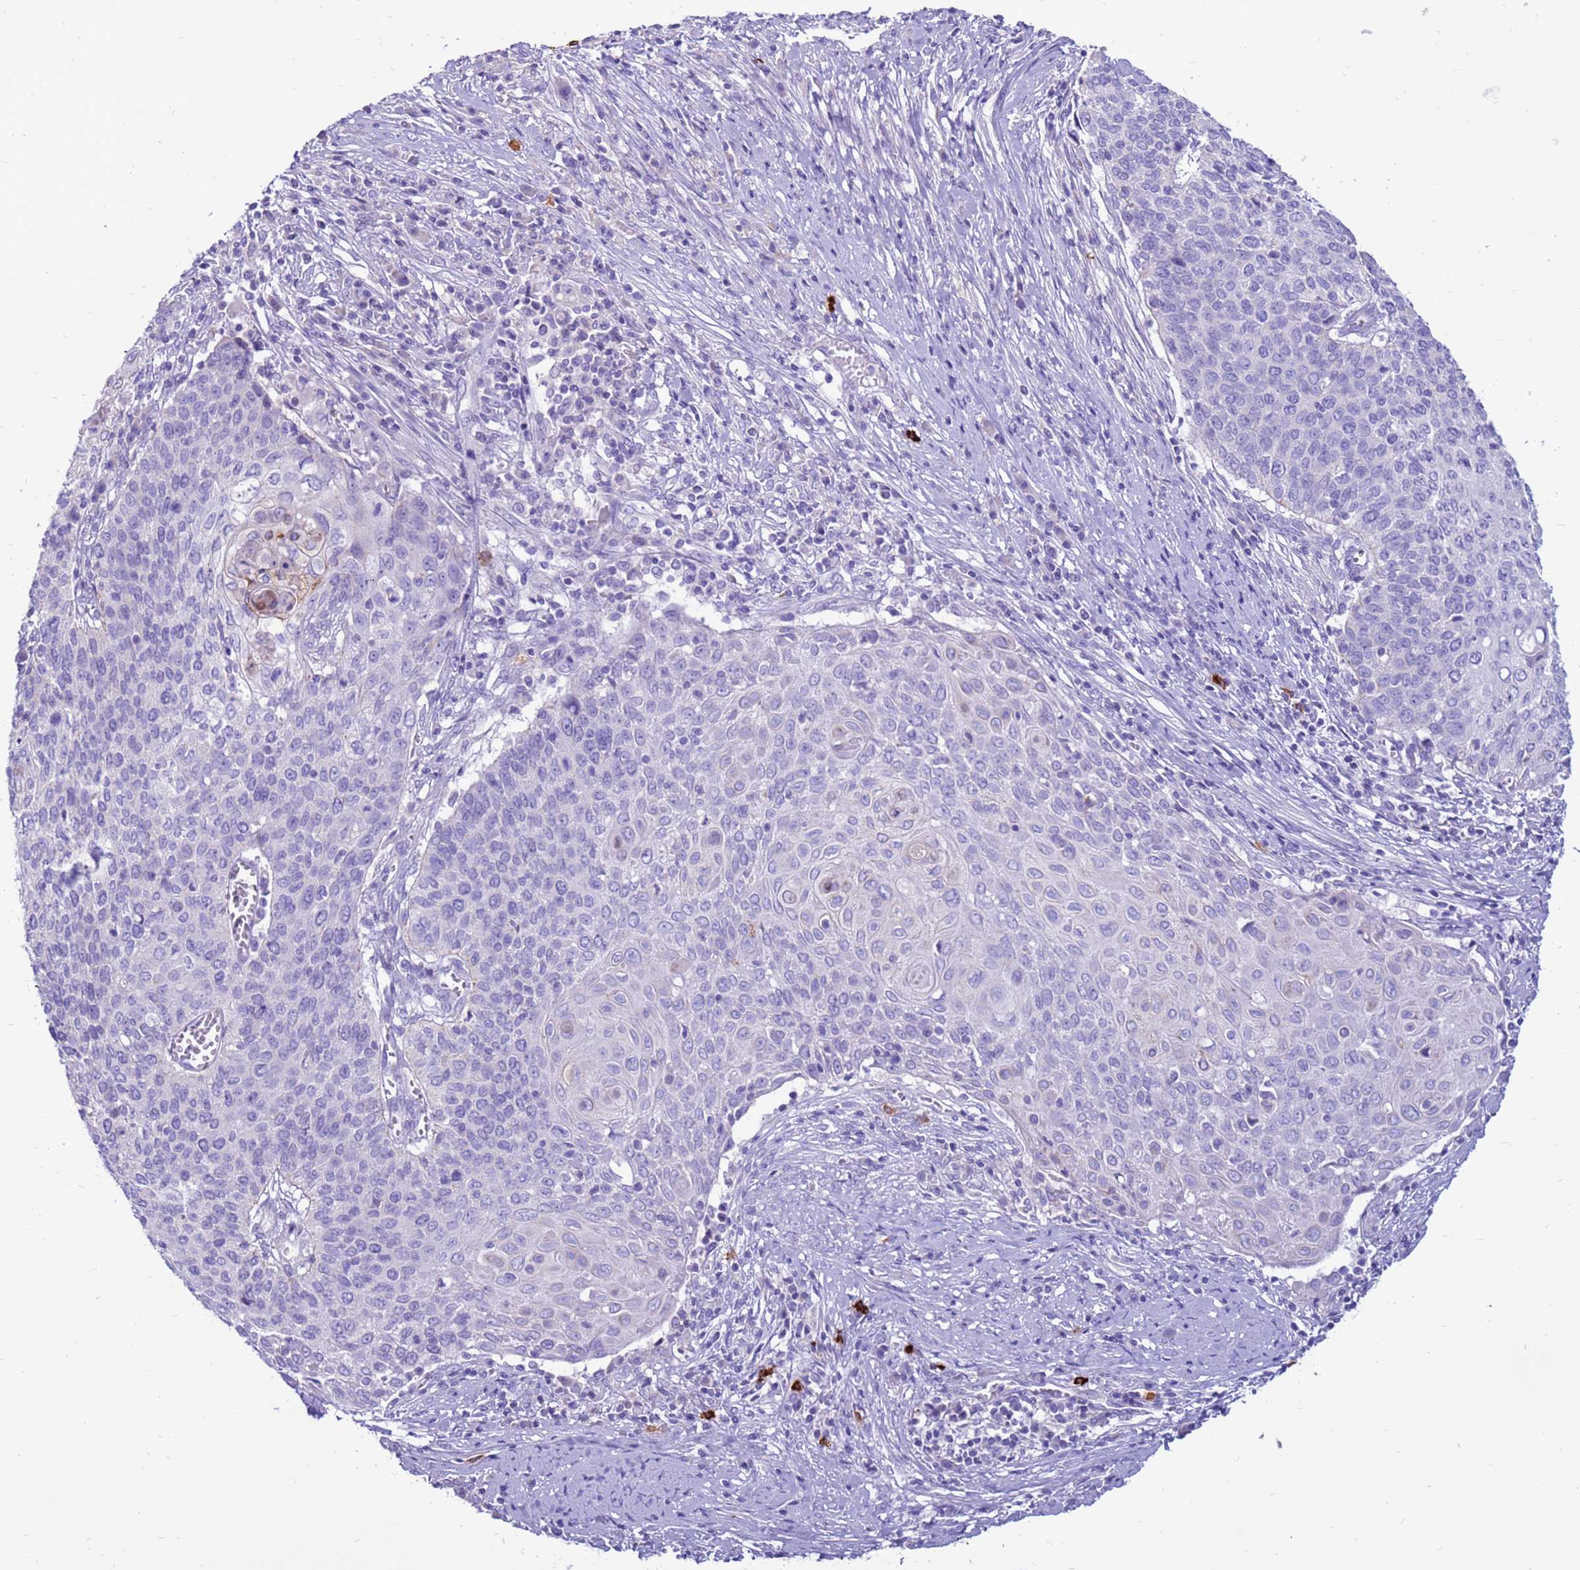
{"staining": {"intensity": "negative", "quantity": "none", "location": "none"}, "tissue": "cervical cancer", "cell_type": "Tumor cells", "image_type": "cancer", "snomed": [{"axis": "morphology", "description": "Squamous cell carcinoma, NOS"}, {"axis": "topography", "description": "Cervix"}], "caption": "Tumor cells show no significant protein positivity in cervical squamous cell carcinoma.", "gene": "PDE10A", "patient": {"sex": "female", "age": 39}}